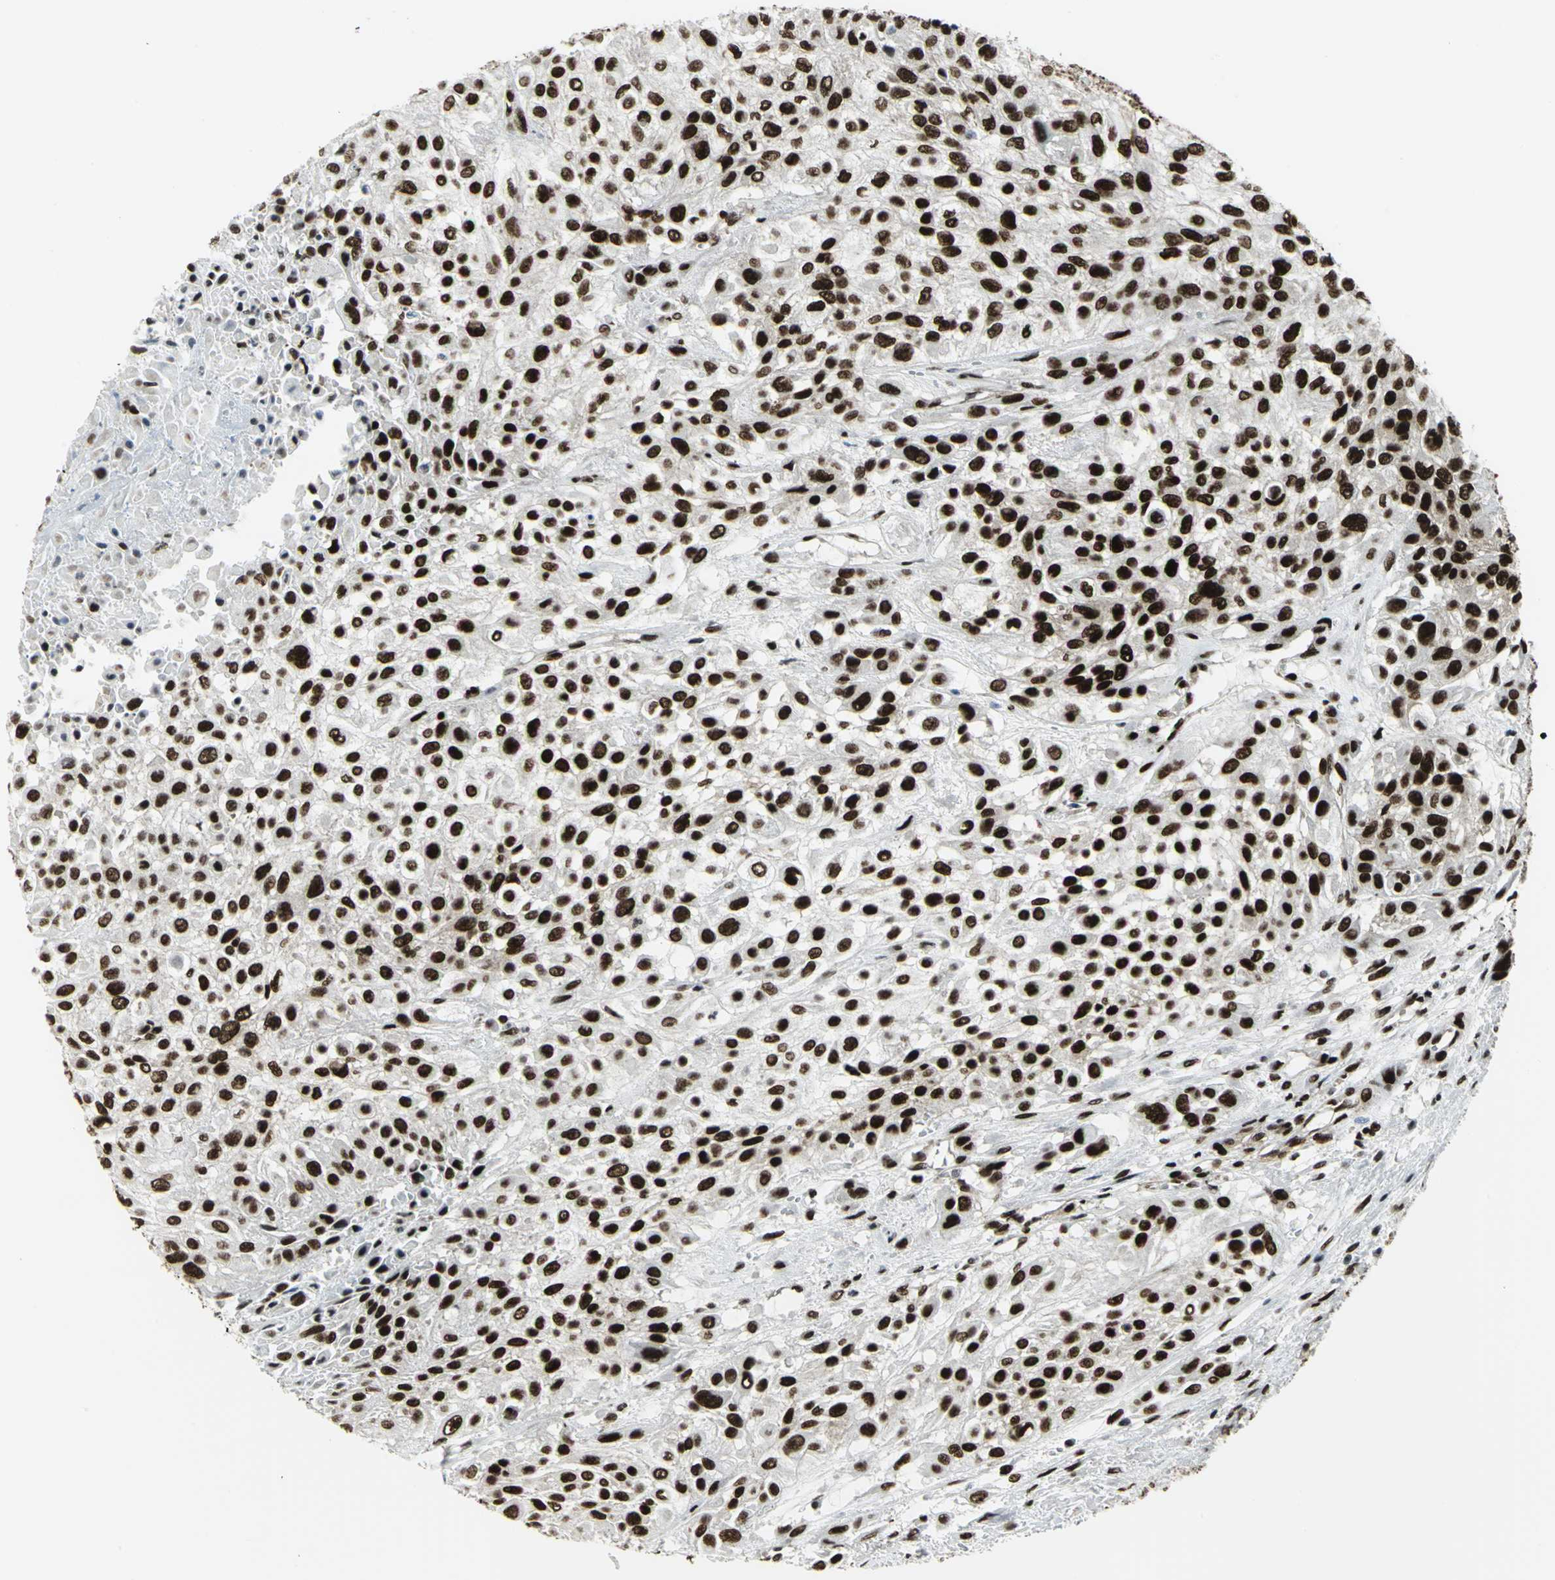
{"staining": {"intensity": "strong", "quantity": ">75%", "location": "nuclear"}, "tissue": "urothelial cancer", "cell_type": "Tumor cells", "image_type": "cancer", "snomed": [{"axis": "morphology", "description": "Urothelial carcinoma, High grade"}, {"axis": "topography", "description": "Urinary bladder"}], "caption": "A high amount of strong nuclear staining is seen in about >75% of tumor cells in urothelial cancer tissue.", "gene": "SMARCA4", "patient": {"sex": "male", "age": 57}}